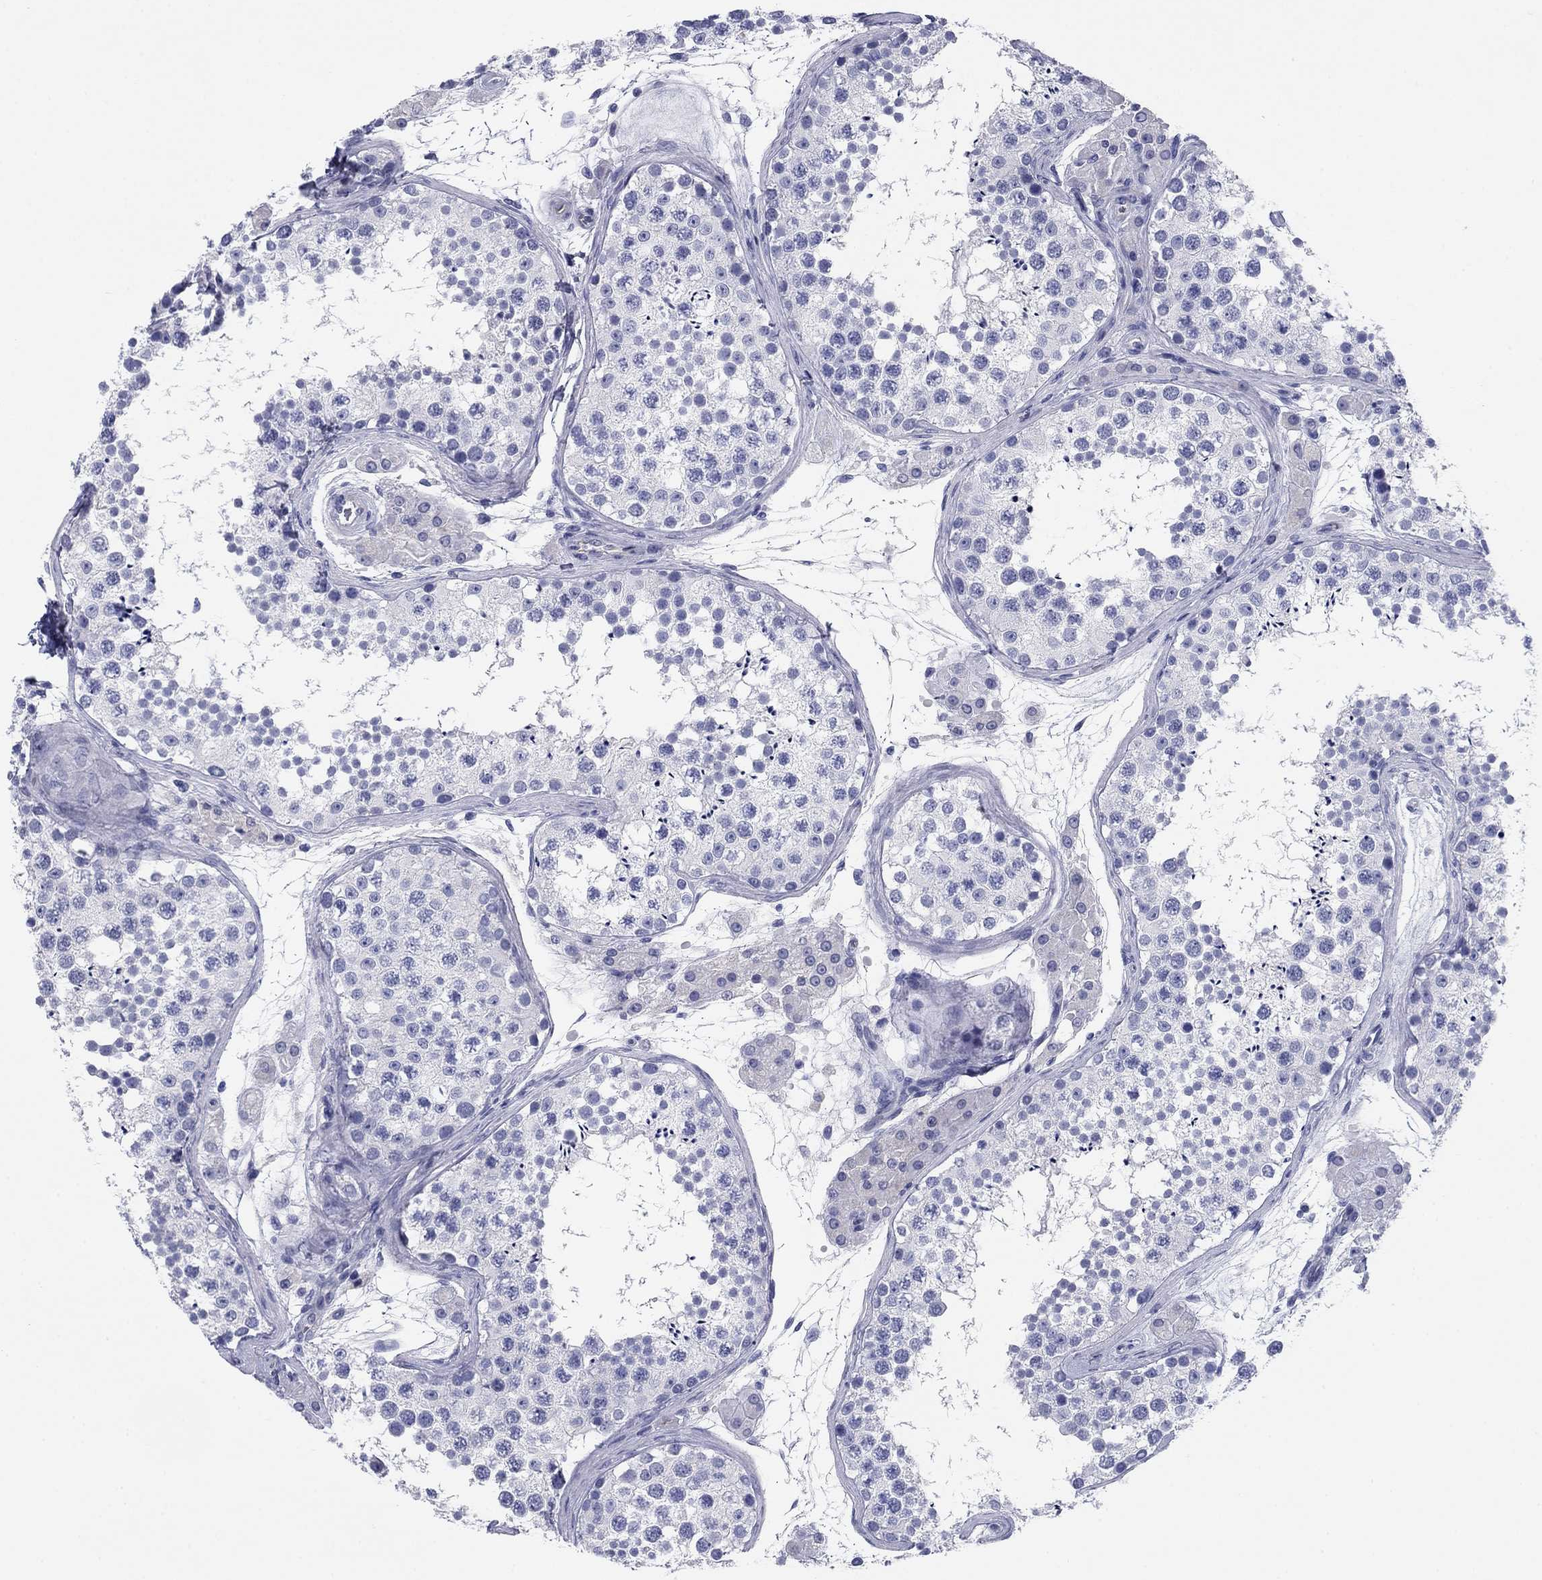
{"staining": {"intensity": "negative", "quantity": "none", "location": "none"}, "tissue": "testis", "cell_type": "Cells in seminiferous ducts", "image_type": "normal", "snomed": [{"axis": "morphology", "description": "Normal tissue, NOS"}, {"axis": "topography", "description": "Testis"}], "caption": "DAB (3,3'-diaminobenzidine) immunohistochemical staining of unremarkable testis exhibits no significant staining in cells in seminiferous ducts.", "gene": "KCNH1", "patient": {"sex": "male", "age": 41}}